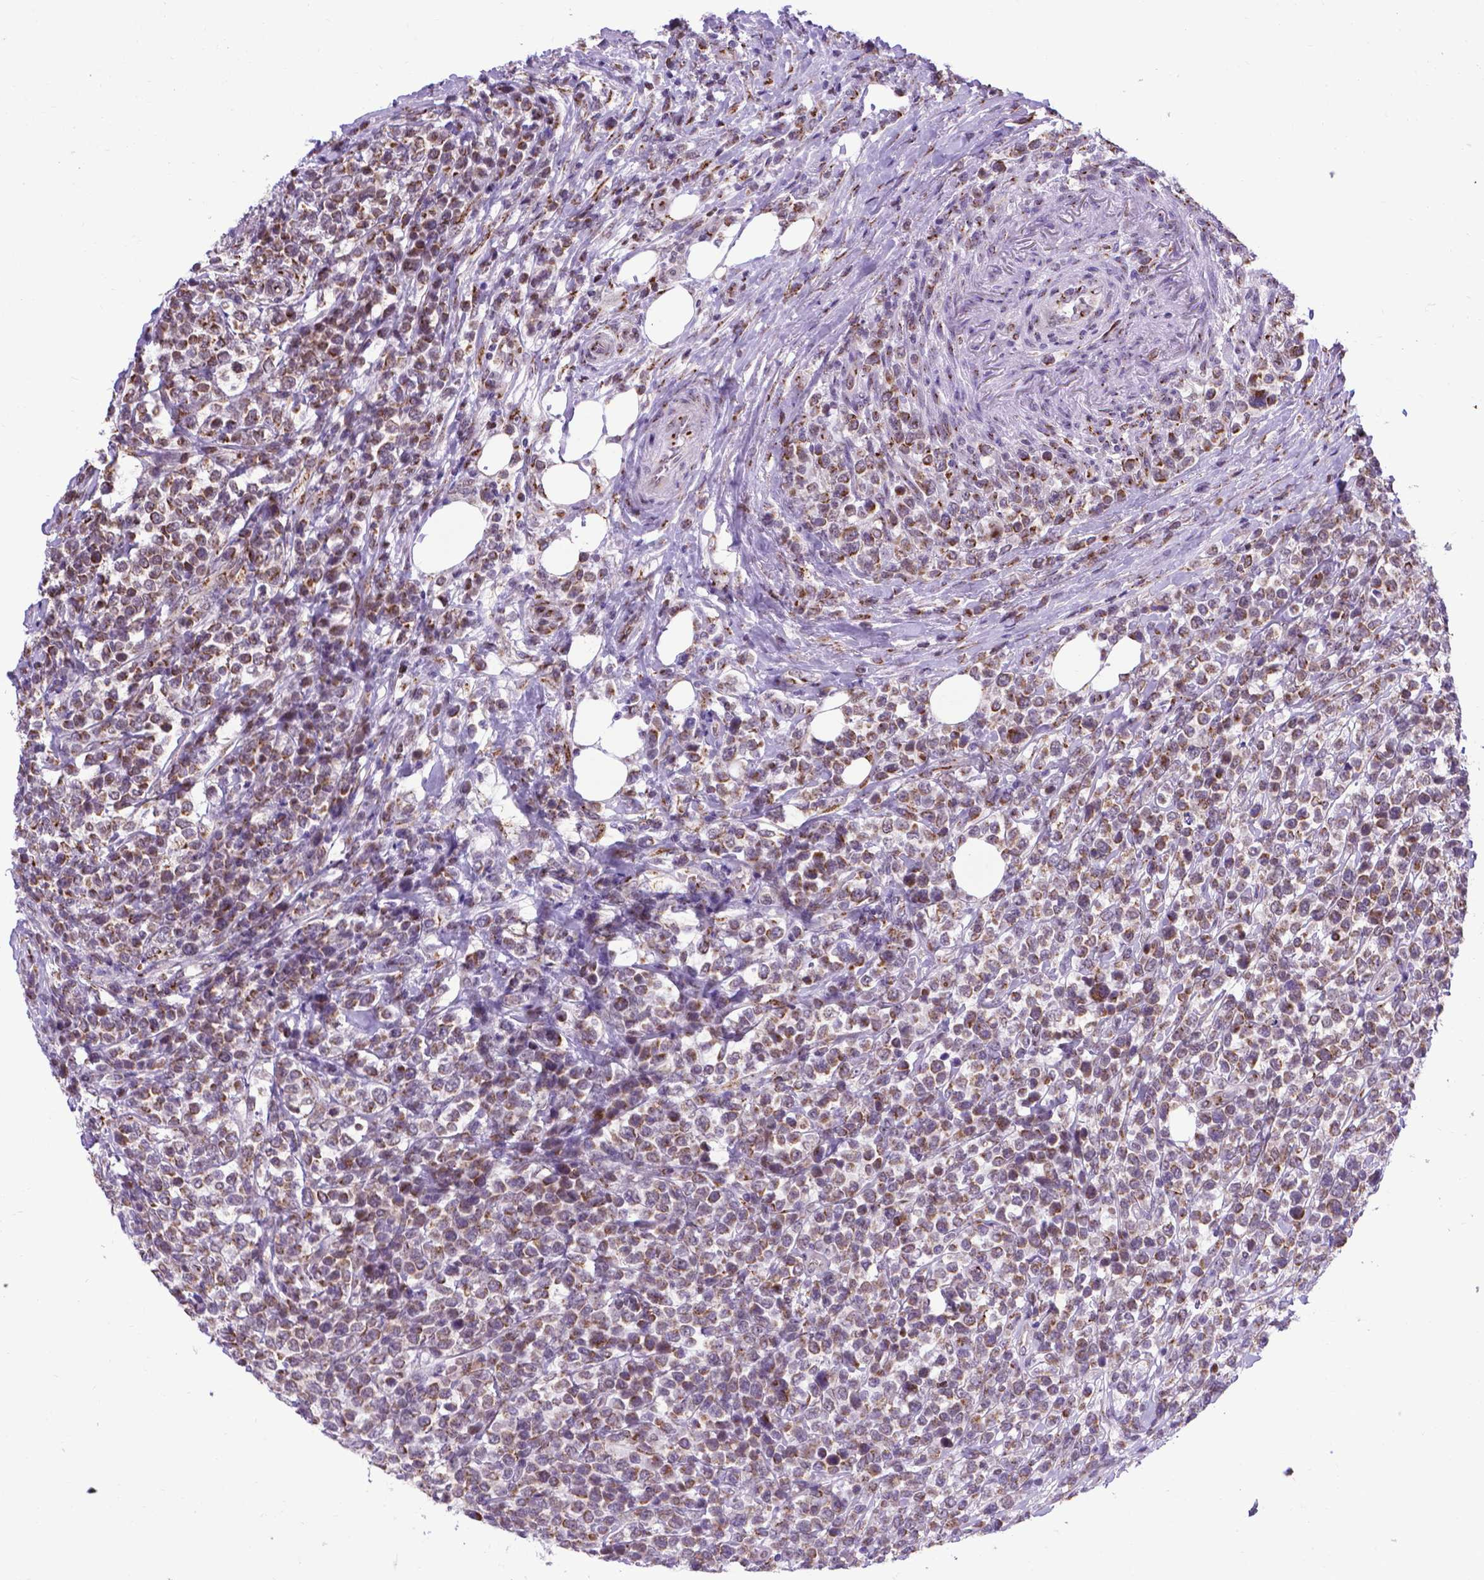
{"staining": {"intensity": "weak", "quantity": "25%-75%", "location": "cytoplasmic/membranous"}, "tissue": "lymphoma", "cell_type": "Tumor cells", "image_type": "cancer", "snomed": [{"axis": "morphology", "description": "Malignant lymphoma, non-Hodgkin's type, High grade"}, {"axis": "topography", "description": "Soft tissue"}], "caption": "This is a histology image of IHC staining of high-grade malignant lymphoma, non-Hodgkin's type, which shows weak expression in the cytoplasmic/membranous of tumor cells.", "gene": "MRPL10", "patient": {"sex": "female", "age": 56}}